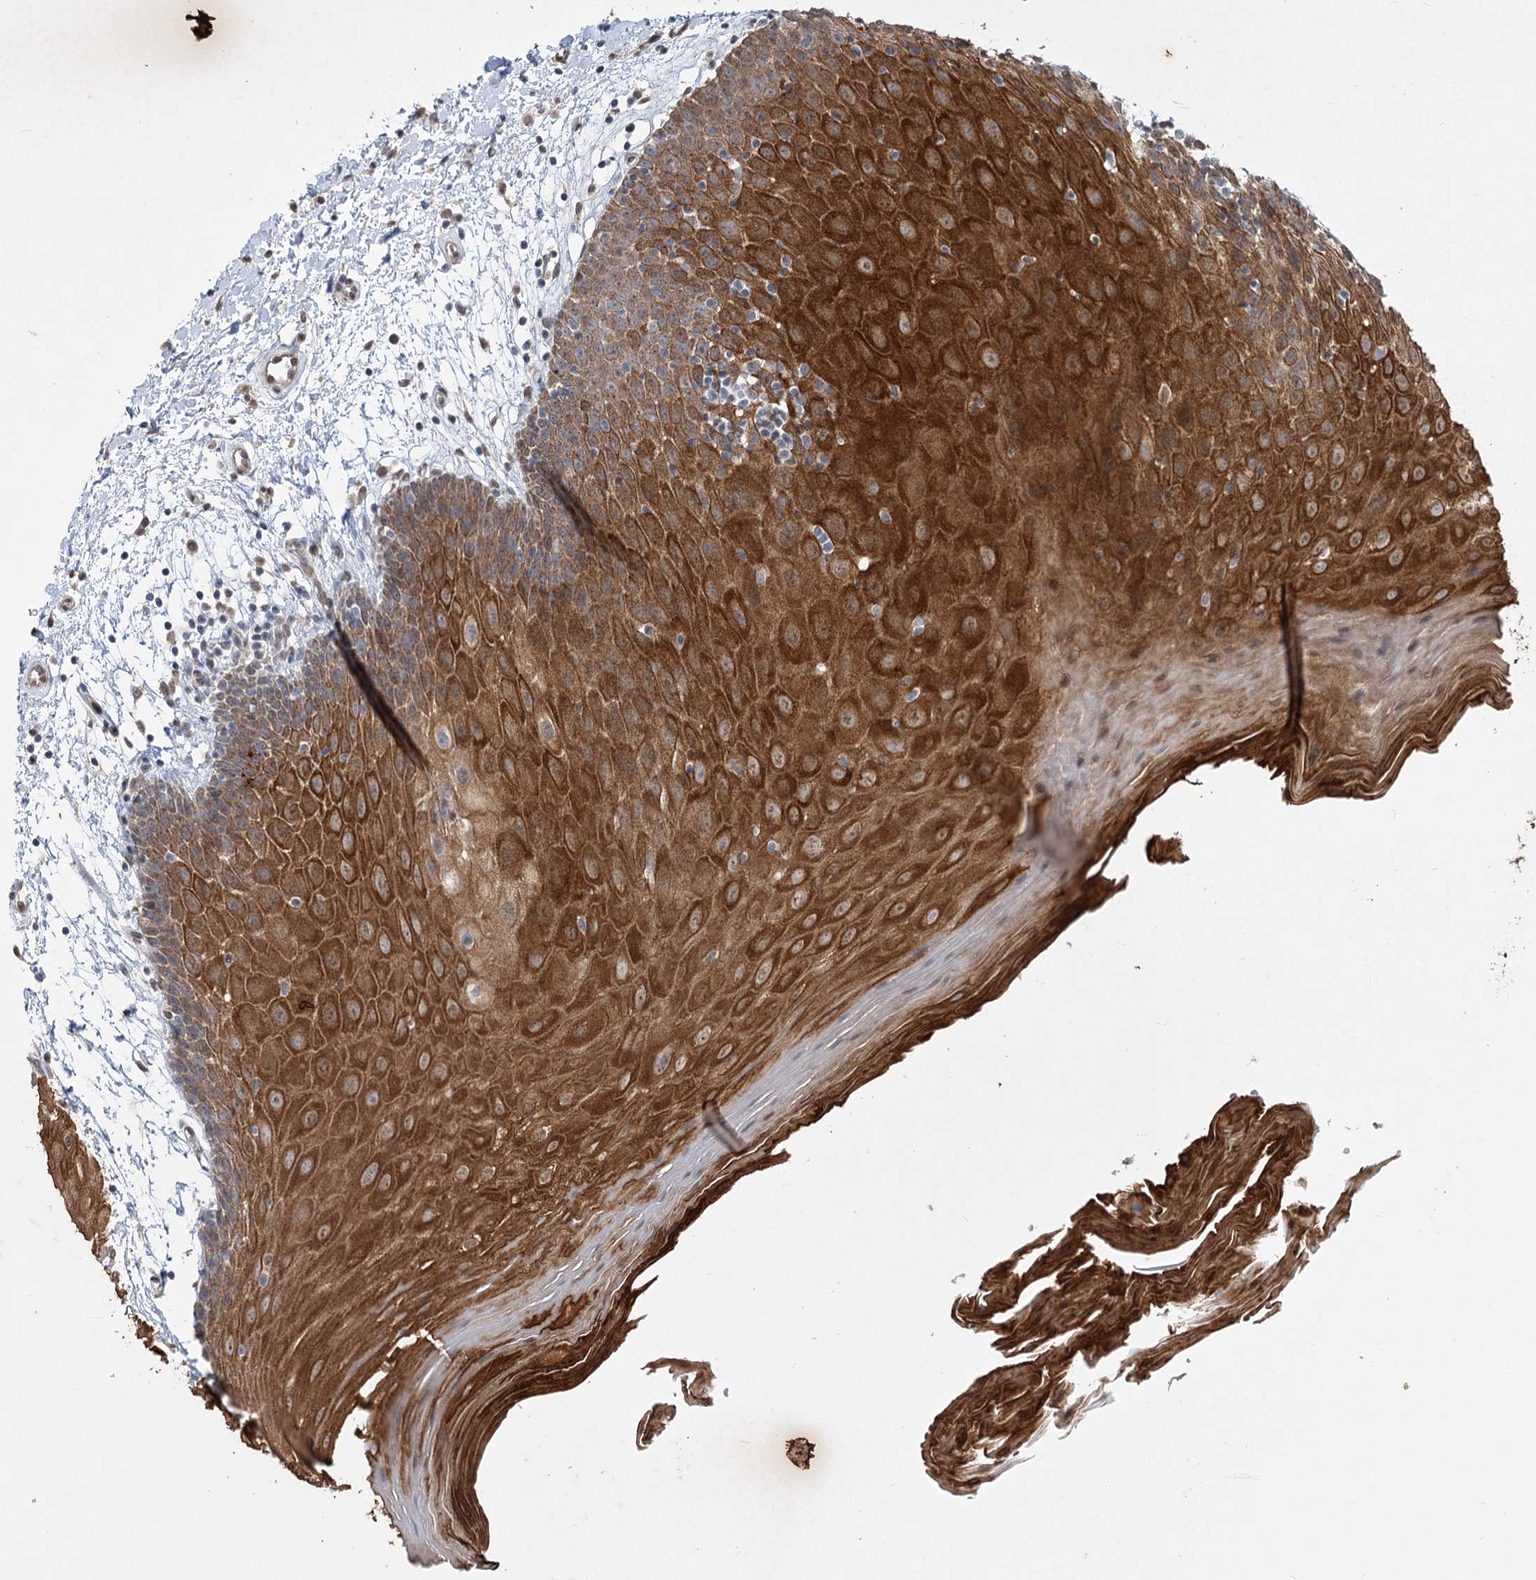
{"staining": {"intensity": "strong", "quantity": ">75%", "location": "cytoplasmic/membranous"}, "tissue": "oral mucosa", "cell_type": "Squamous epithelial cells", "image_type": "normal", "snomed": [{"axis": "morphology", "description": "Normal tissue, NOS"}, {"axis": "topography", "description": "Skeletal muscle"}, {"axis": "topography", "description": "Oral tissue"}, {"axis": "topography", "description": "Salivary gland"}, {"axis": "topography", "description": "Peripheral nerve tissue"}], "caption": "Benign oral mucosa reveals strong cytoplasmic/membranous staining in approximately >75% of squamous epithelial cells.", "gene": "ZSCAN23", "patient": {"sex": "male", "age": 54}}